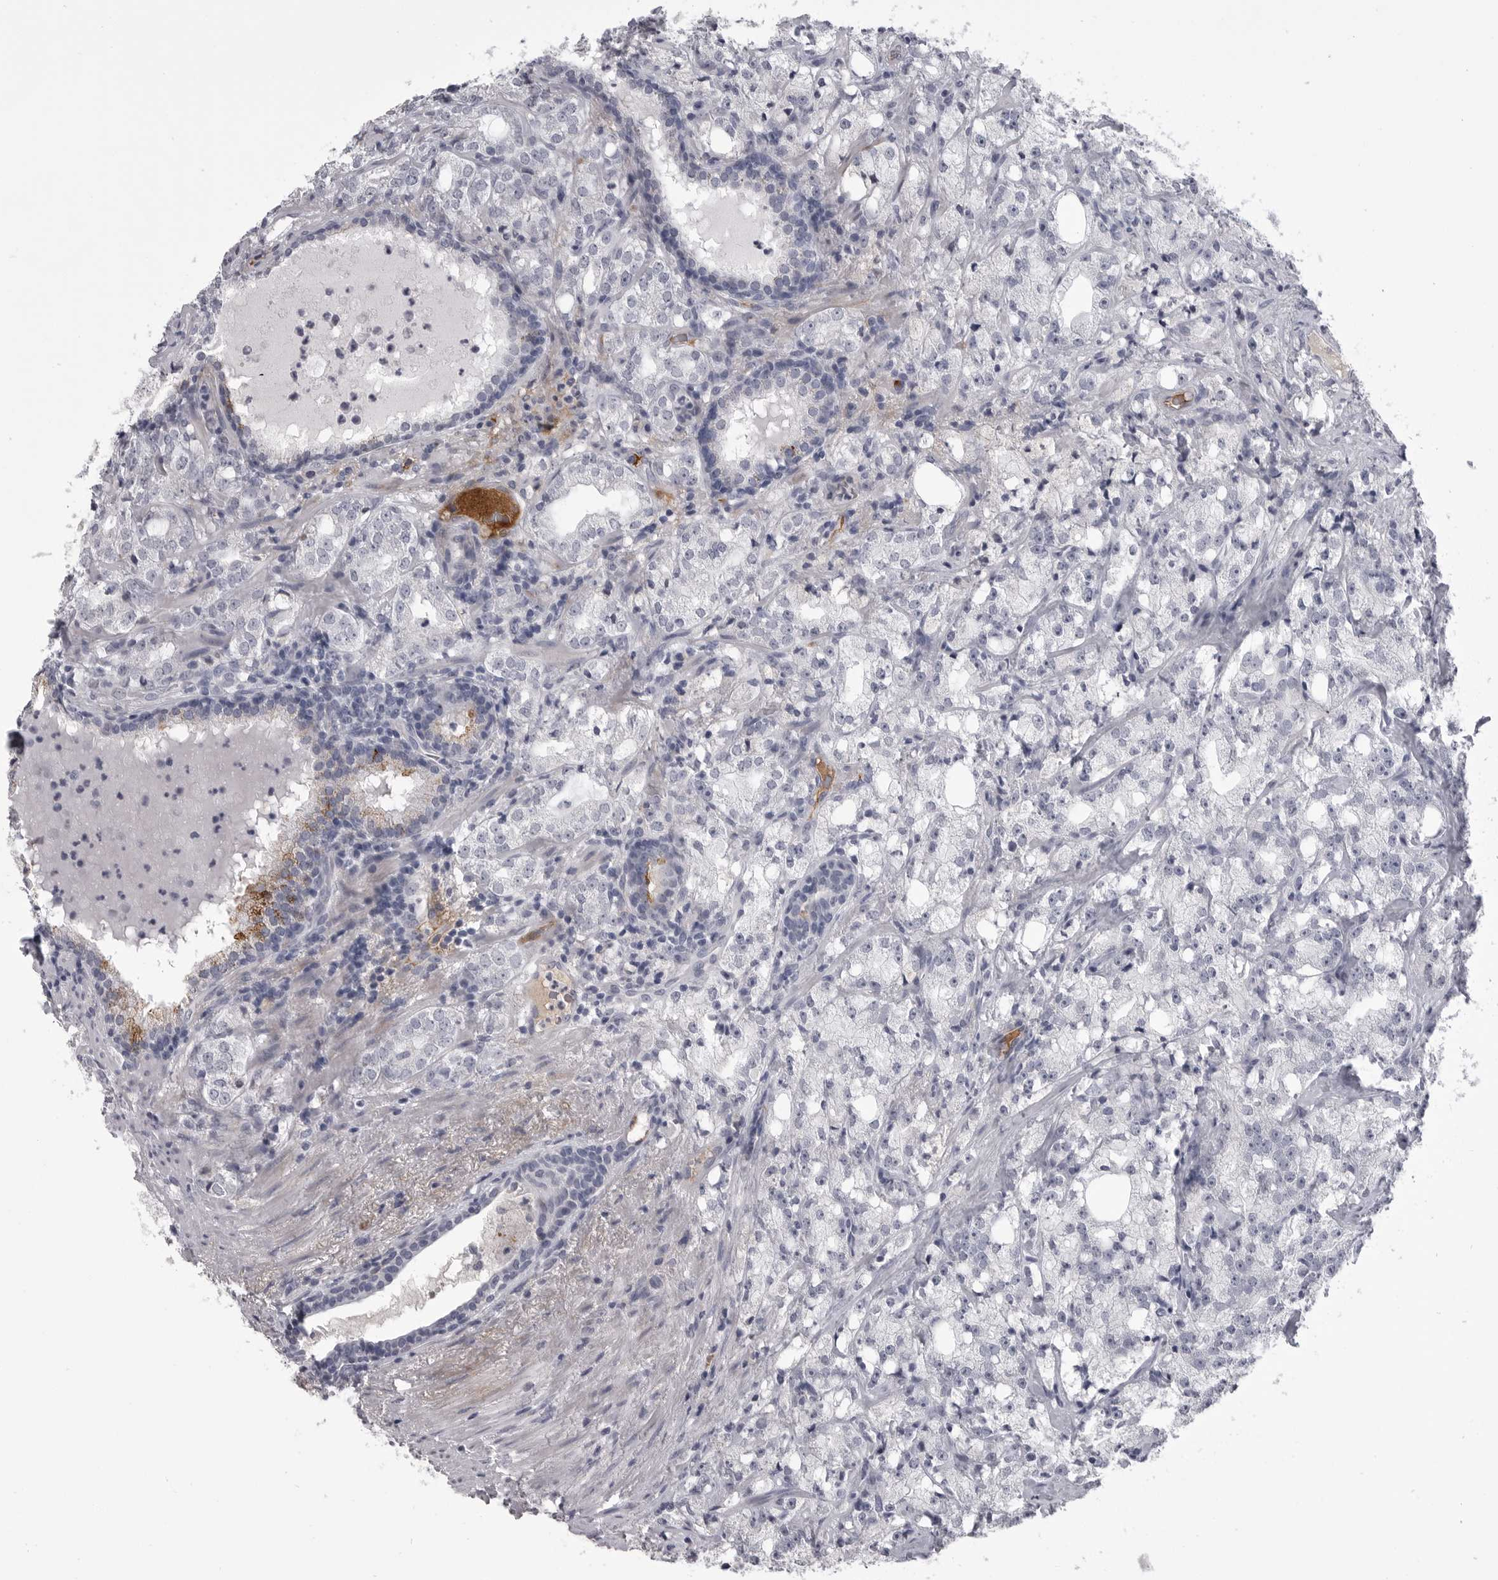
{"staining": {"intensity": "negative", "quantity": "none", "location": "none"}, "tissue": "prostate cancer", "cell_type": "Tumor cells", "image_type": "cancer", "snomed": [{"axis": "morphology", "description": "Adenocarcinoma, High grade"}, {"axis": "topography", "description": "Prostate"}], "caption": "This is an IHC image of prostate cancer. There is no positivity in tumor cells.", "gene": "SERPING1", "patient": {"sex": "male", "age": 64}}